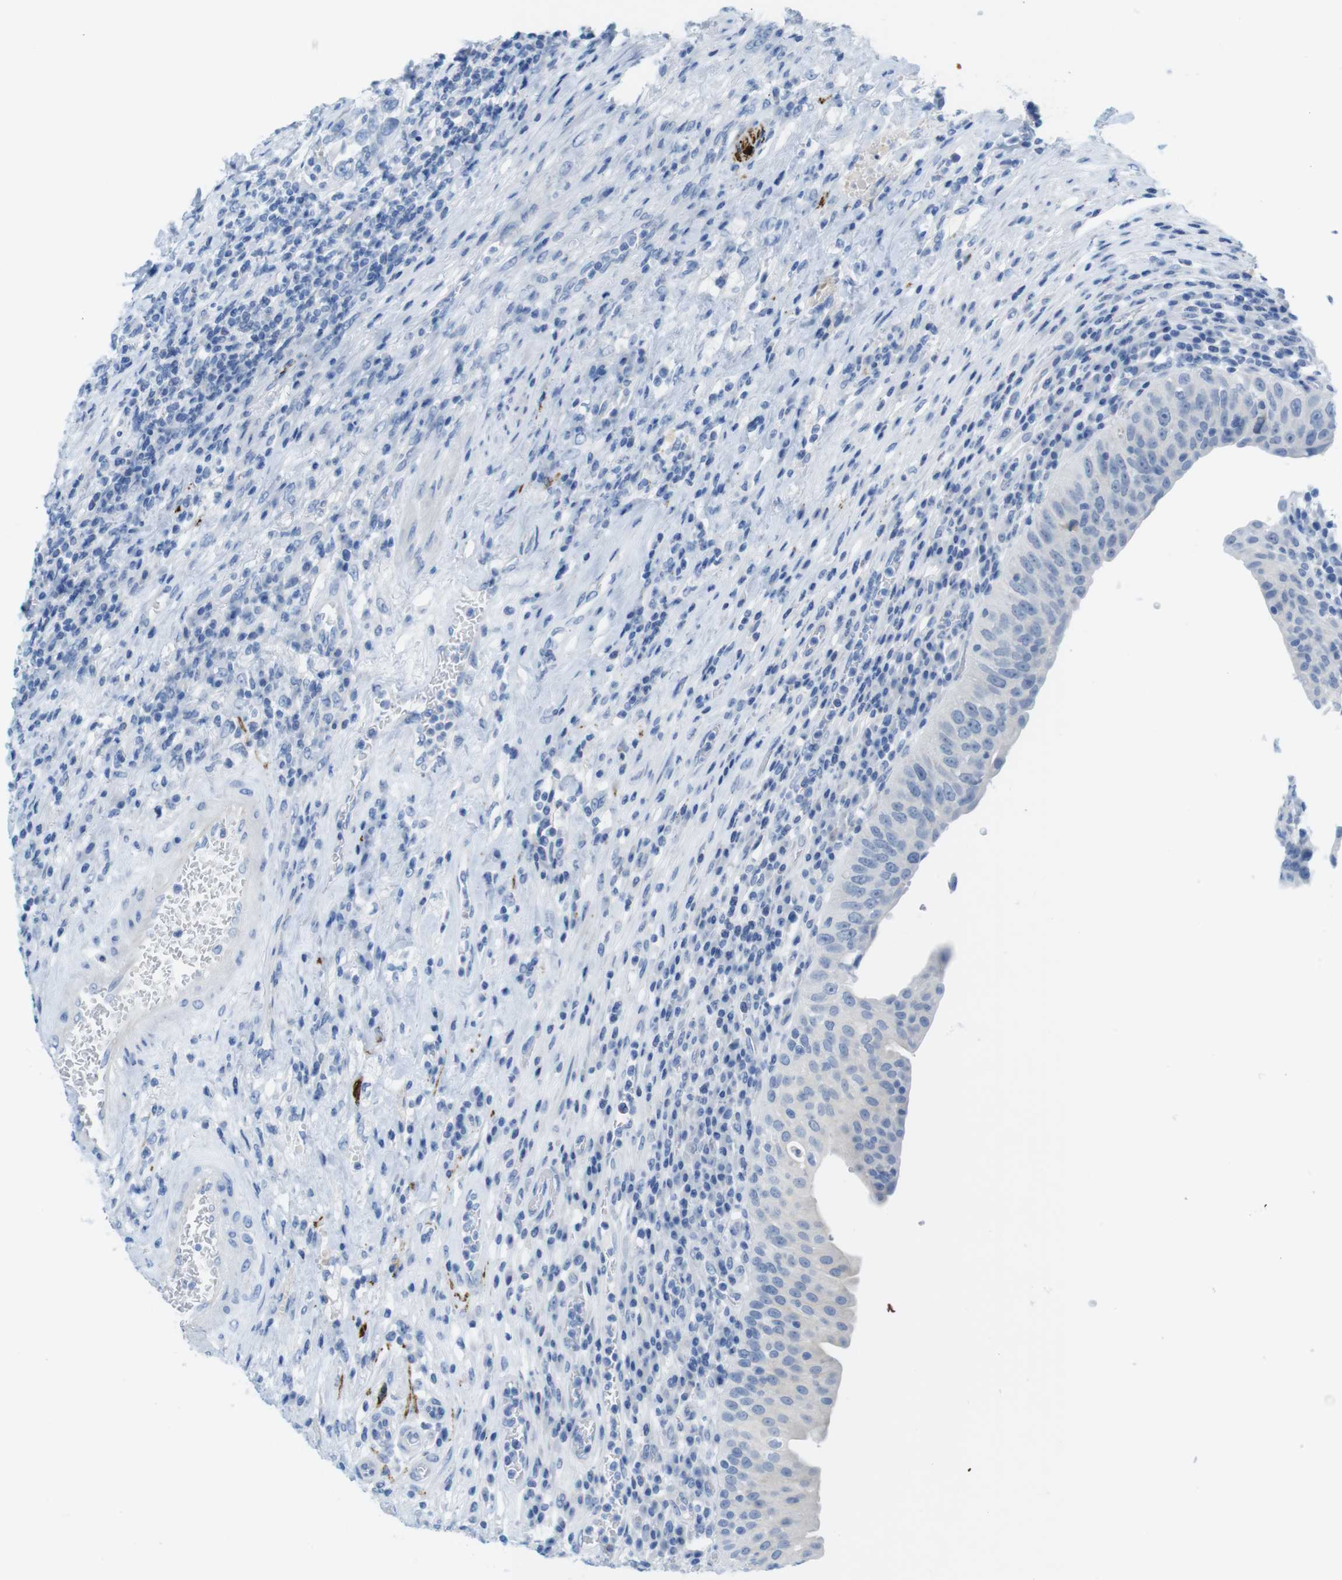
{"staining": {"intensity": "negative", "quantity": "none", "location": "none"}, "tissue": "urothelial cancer", "cell_type": "Tumor cells", "image_type": "cancer", "snomed": [{"axis": "morphology", "description": "Urothelial carcinoma, High grade"}, {"axis": "topography", "description": "Urinary bladder"}], "caption": "IHC image of human urothelial cancer stained for a protein (brown), which reveals no staining in tumor cells. The staining was performed using DAB (3,3'-diaminobenzidine) to visualize the protein expression in brown, while the nuclei were stained in blue with hematoxylin (Magnification: 20x).", "gene": "GAP43", "patient": {"sex": "female", "age": 80}}